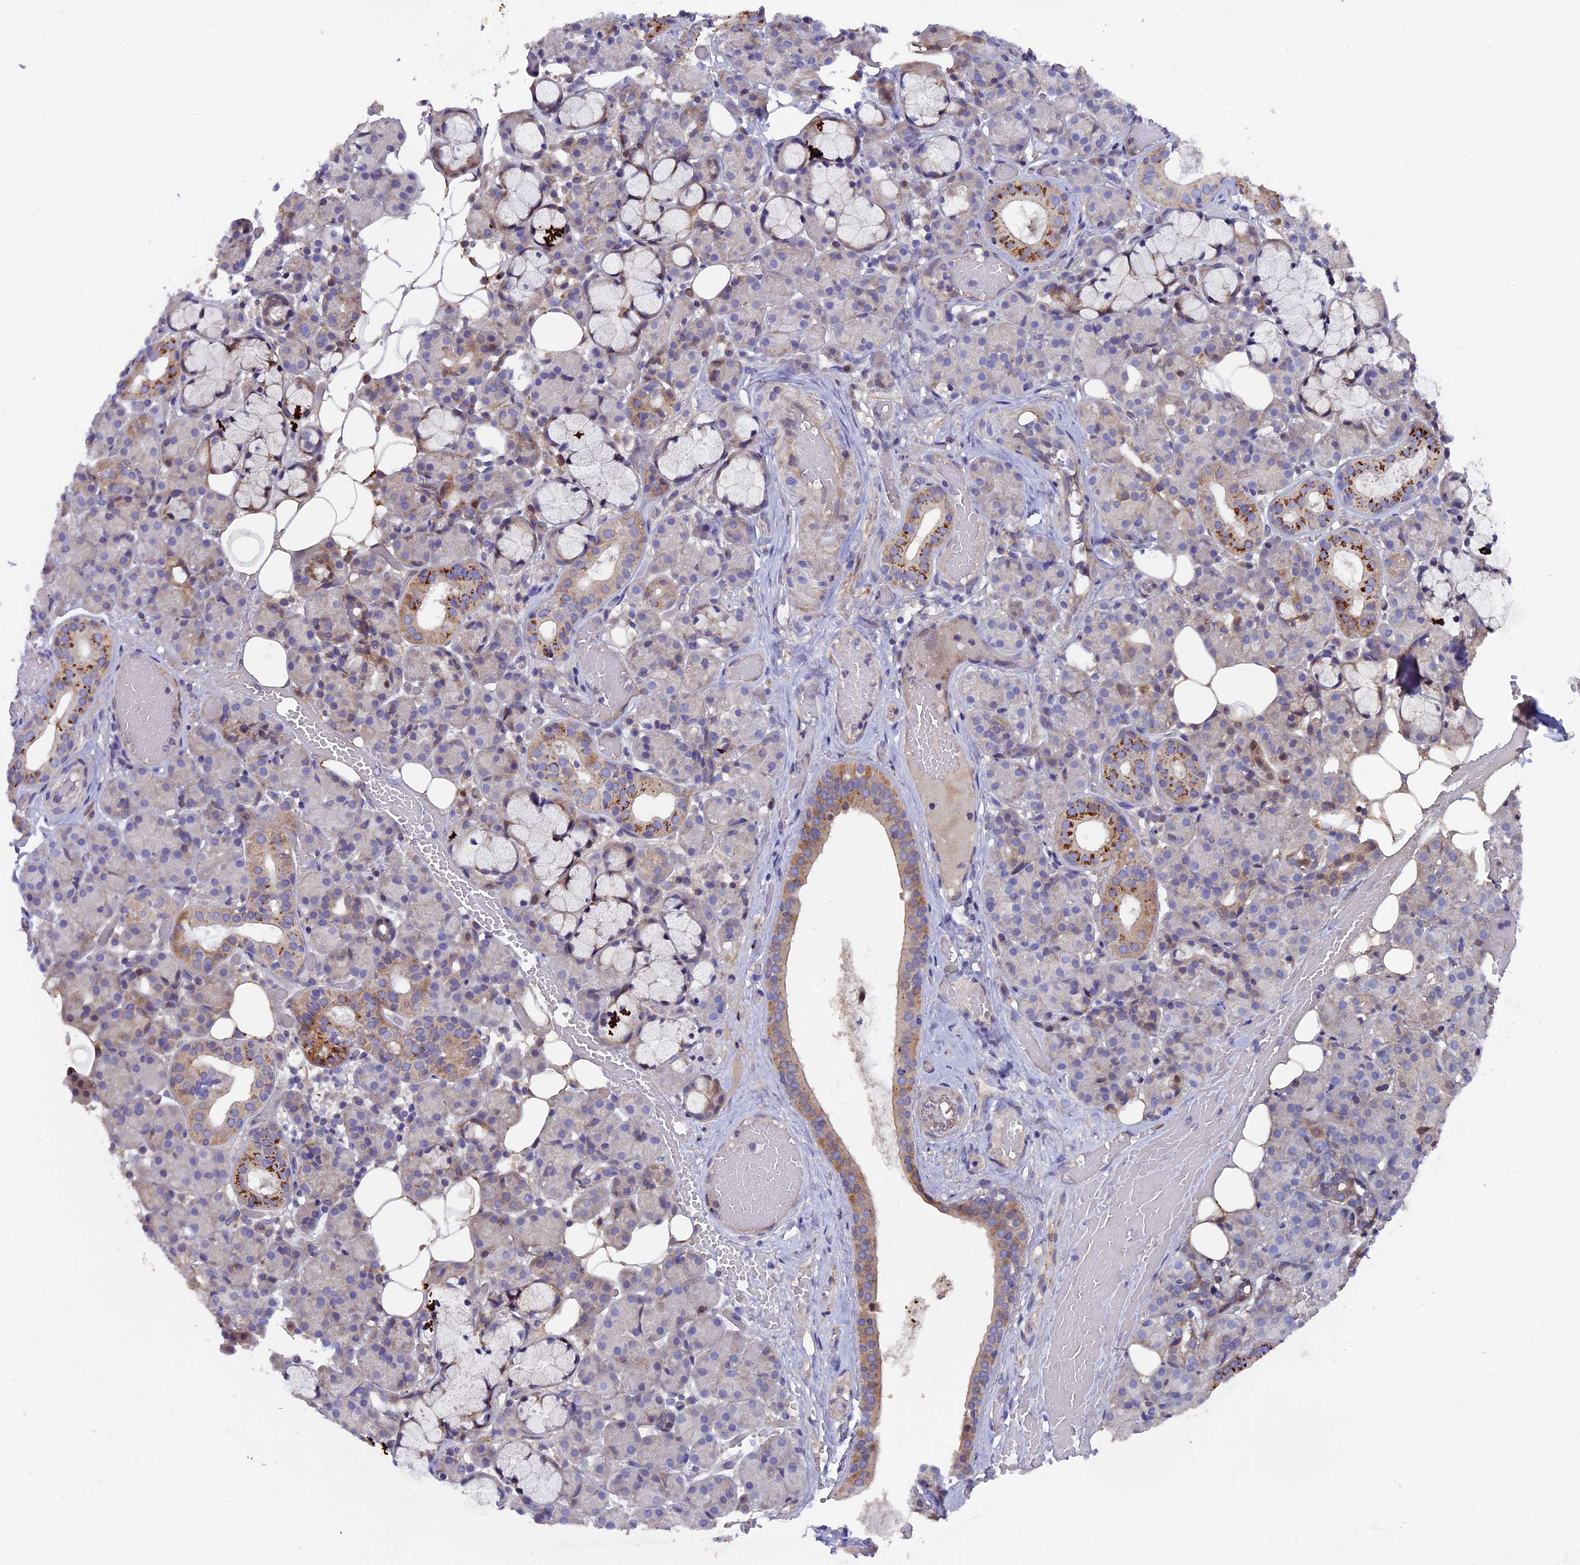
{"staining": {"intensity": "strong", "quantity": "<25%", "location": "cytoplasmic/membranous"}, "tissue": "salivary gland", "cell_type": "Glandular cells", "image_type": "normal", "snomed": [{"axis": "morphology", "description": "Normal tissue, NOS"}, {"axis": "topography", "description": "Salivary gland"}], "caption": "High-magnification brightfield microscopy of normal salivary gland stained with DAB (brown) and counterstained with hematoxylin (blue). glandular cells exhibit strong cytoplasmic/membranous staining is appreciated in approximately<25% of cells.", "gene": "PIGU", "patient": {"sex": "male", "age": 63}}